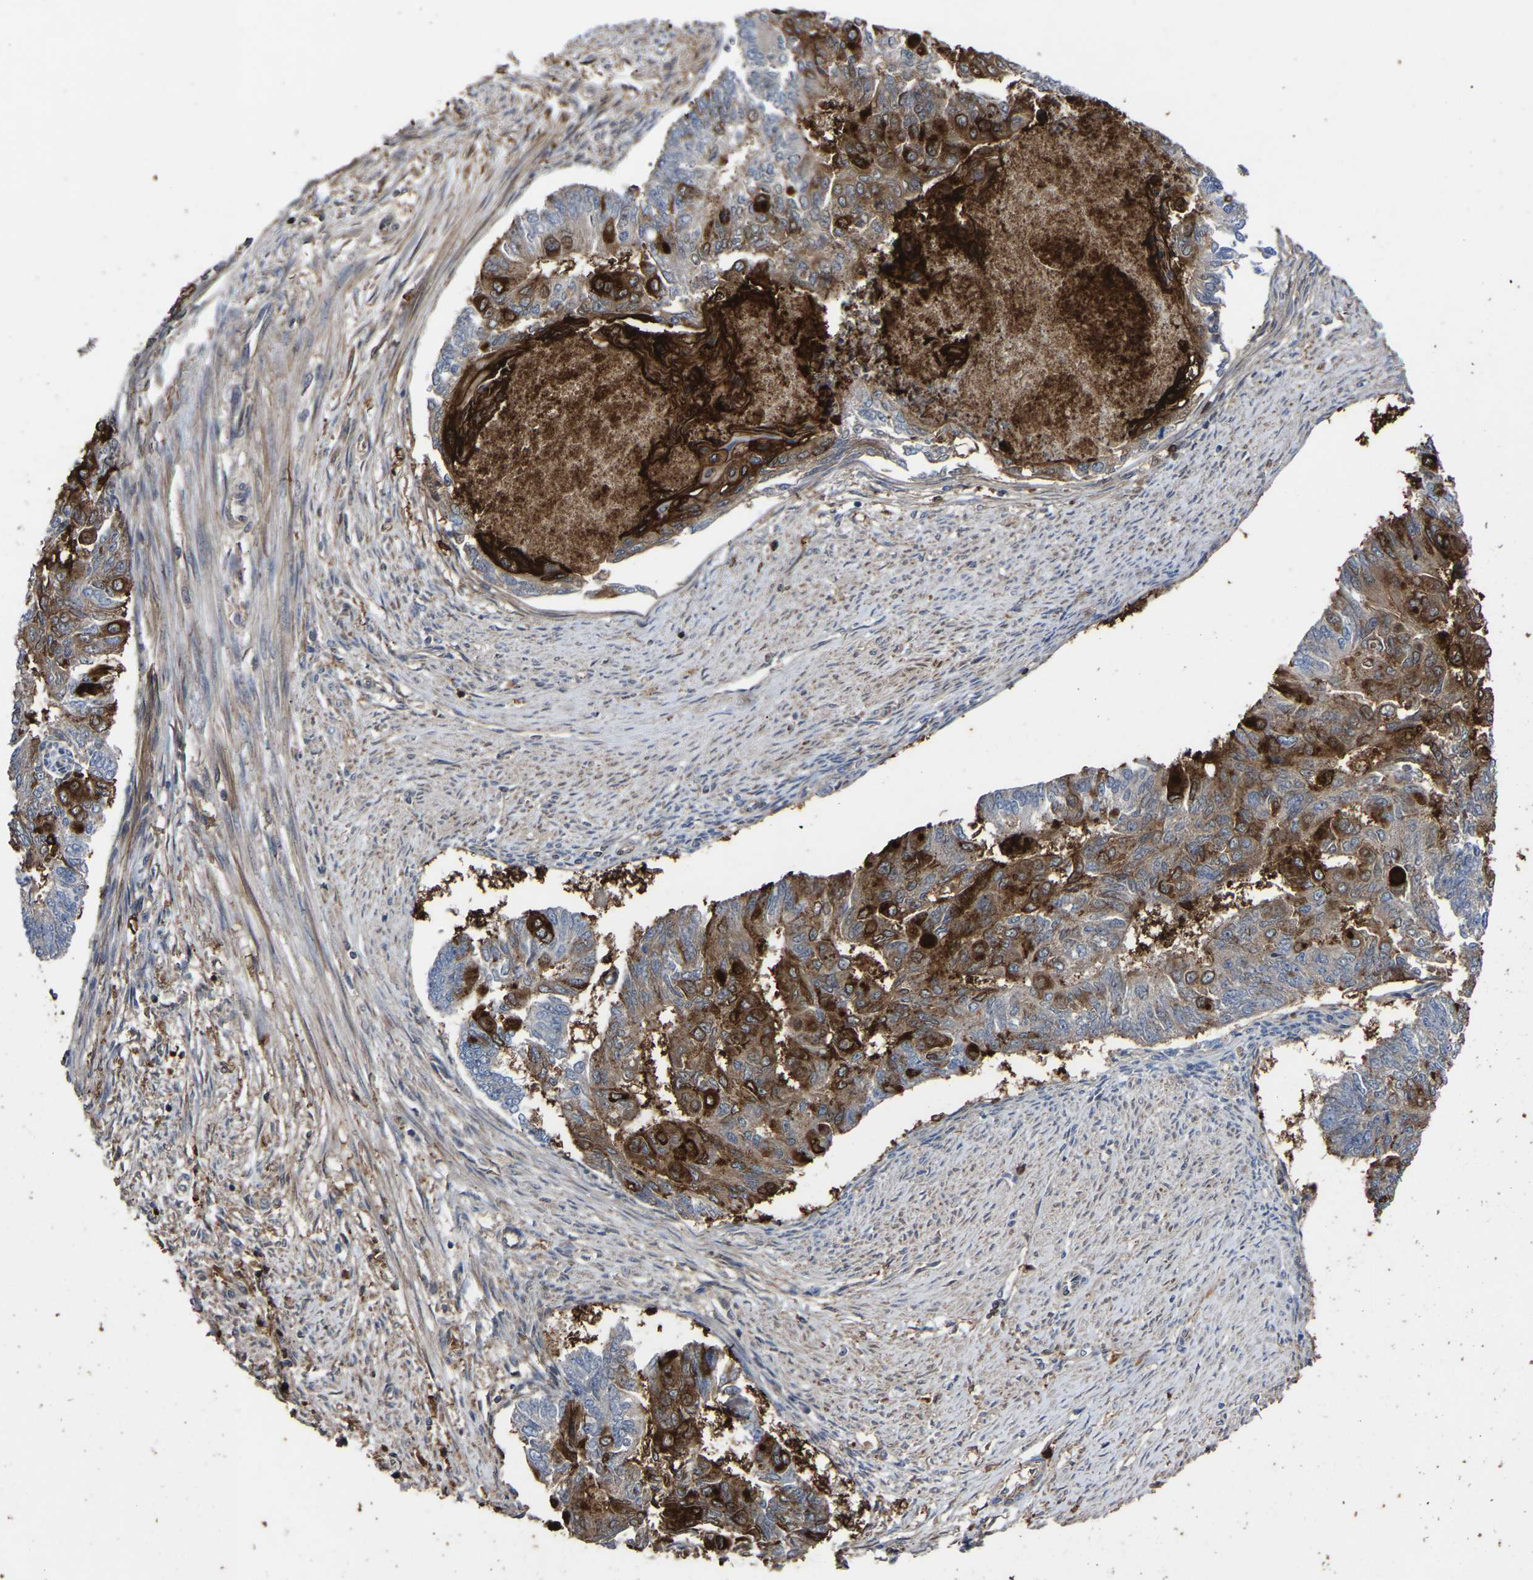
{"staining": {"intensity": "moderate", "quantity": "25%-75%", "location": "cytoplasmic/membranous"}, "tissue": "endometrial cancer", "cell_type": "Tumor cells", "image_type": "cancer", "snomed": [{"axis": "morphology", "description": "Adenocarcinoma, NOS"}, {"axis": "topography", "description": "Endometrium"}], "caption": "Tumor cells exhibit medium levels of moderate cytoplasmic/membranous expression in about 25%-75% of cells in endometrial adenocarcinoma.", "gene": "CIT", "patient": {"sex": "female", "age": 32}}